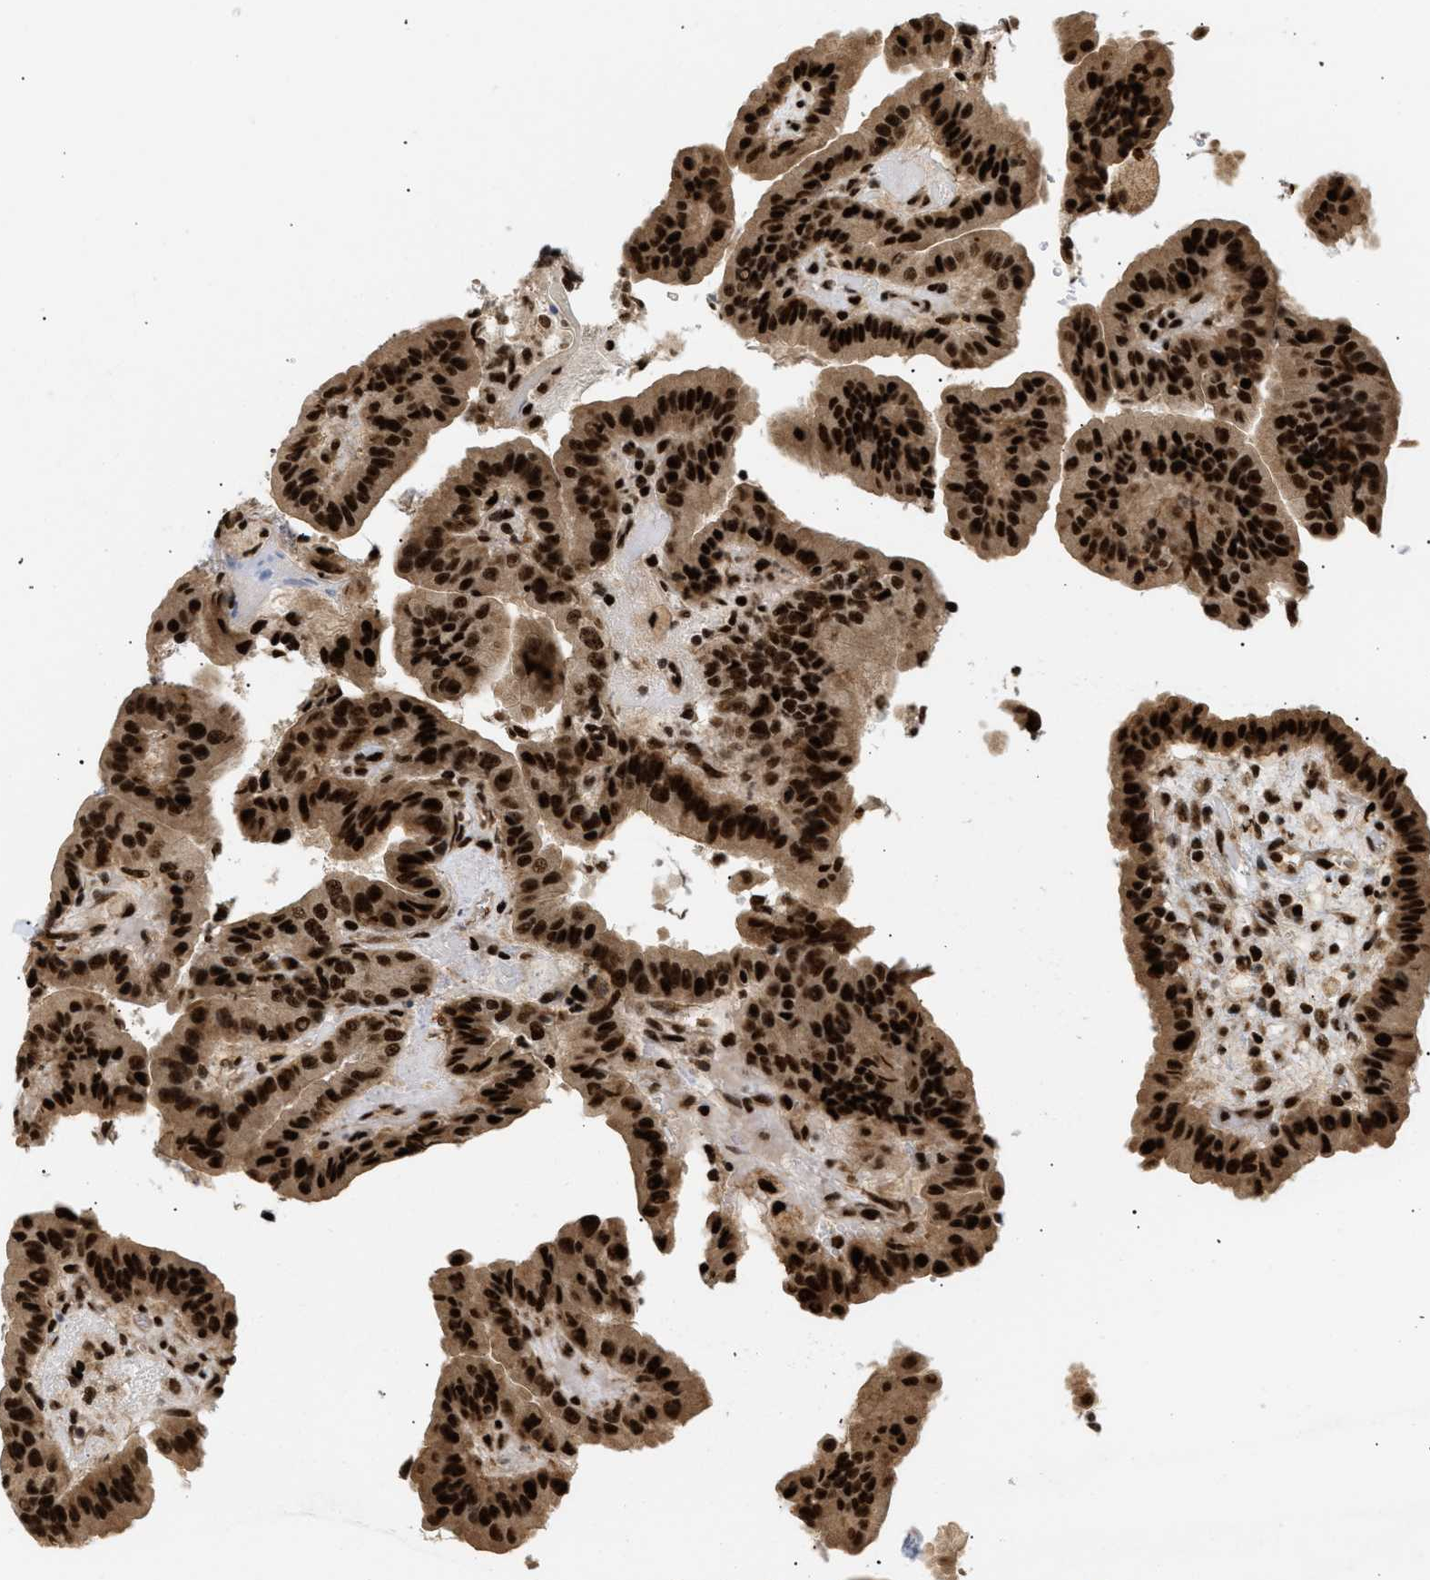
{"staining": {"intensity": "strong", "quantity": ">75%", "location": "cytoplasmic/membranous,nuclear"}, "tissue": "thyroid cancer", "cell_type": "Tumor cells", "image_type": "cancer", "snomed": [{"axis": "morphology", "description": "Papillary adenocarcinoma, NOS"}, {"axis": "topography", "description": "Thyroid gland"}], "caption": "Papillary adenocarcinoma (thyroid) stained with DAB (3,3'-diaminobenzidine) immunohistochemistry (IHC) reveals high levels of strong cytoplasmic/membranous and nuclear expression in about >75% of tumor cells.", "gene": "RBM5", "patient": {"sex": "male", "age": 33}}